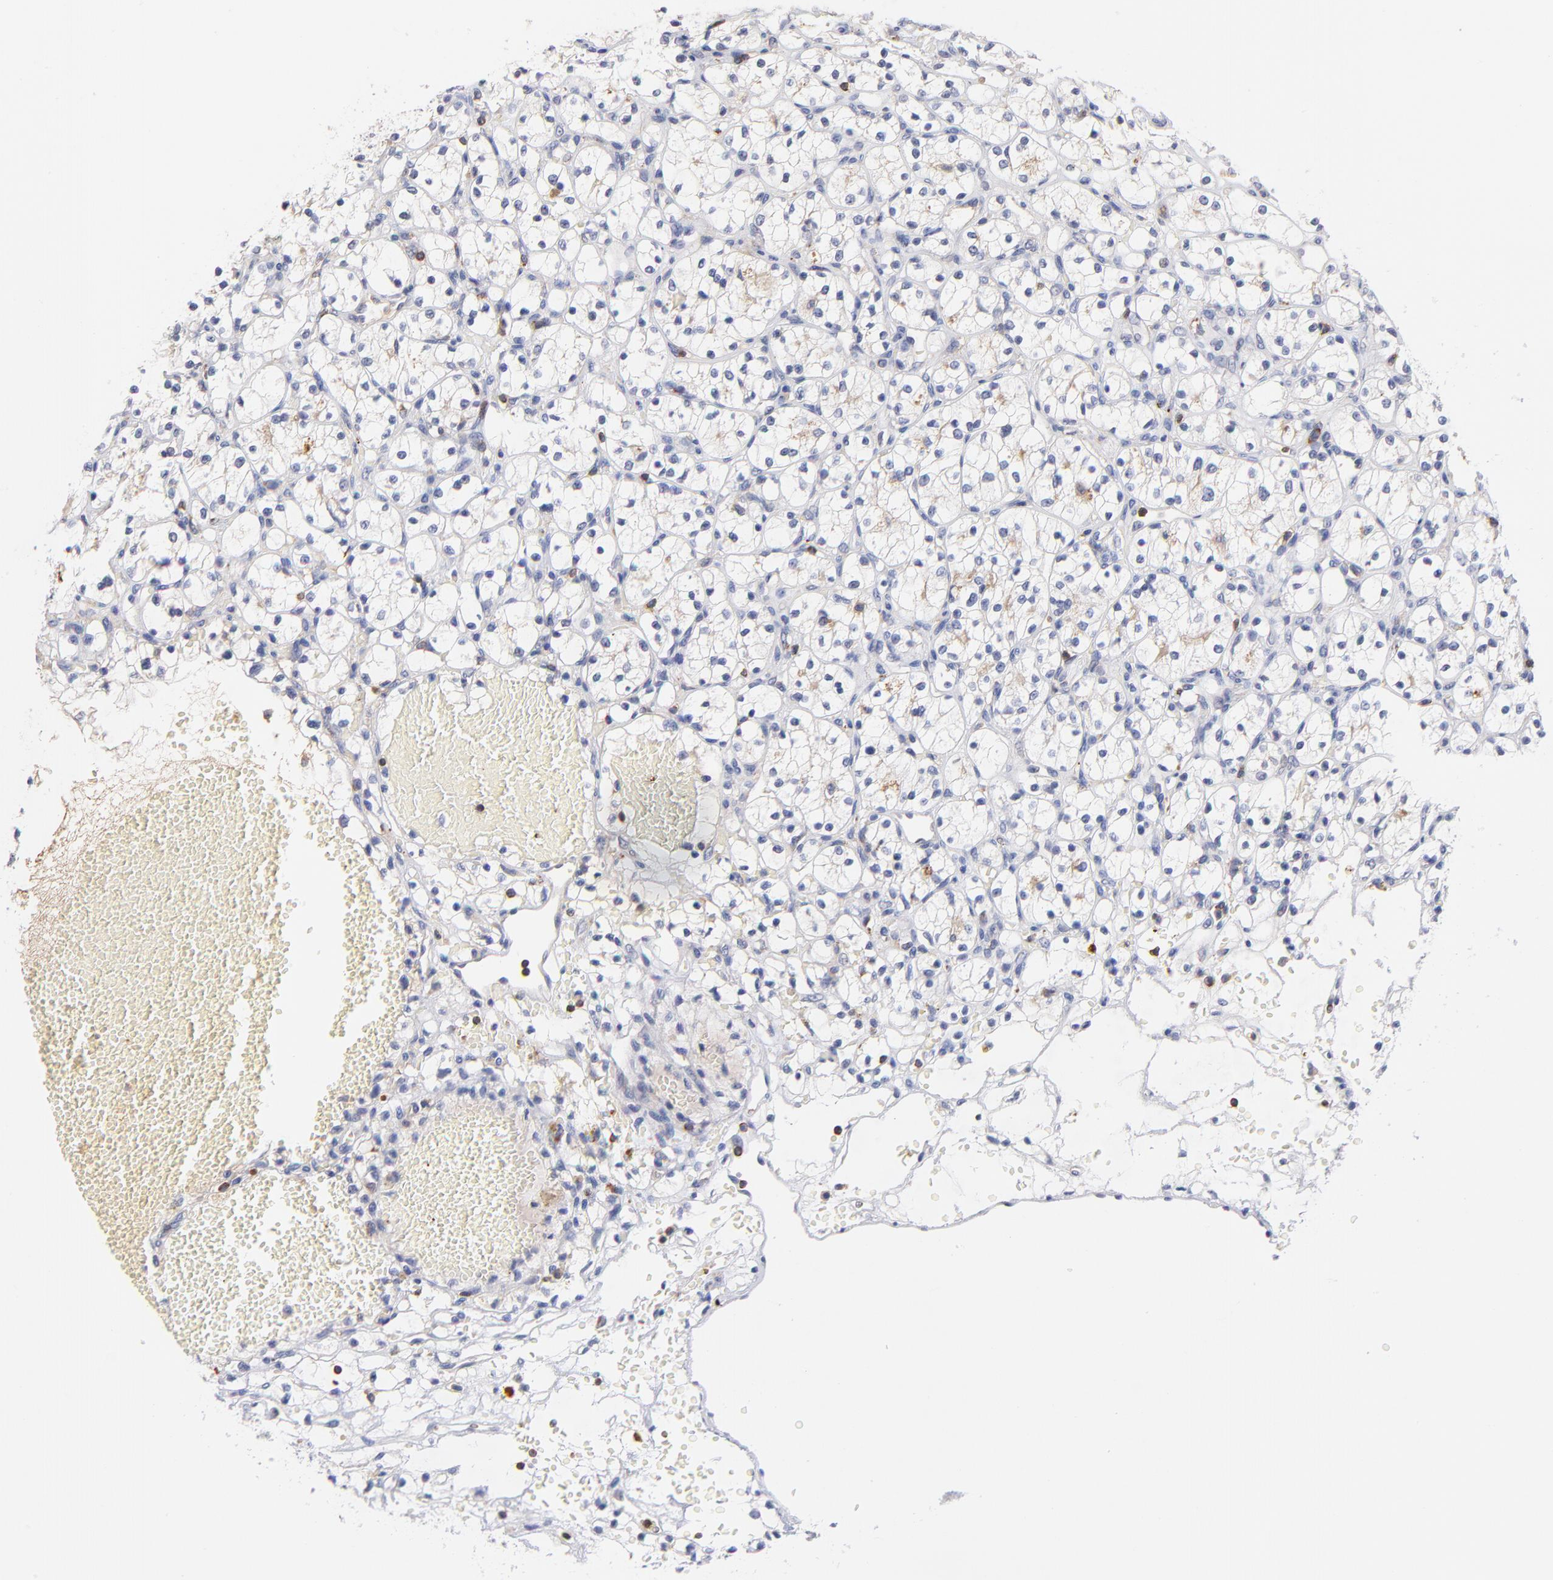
{"staining": {"intensity": "negative", "quantity": "none", "location": "none"}, "tissue": "renal cancer", "cell_type": "Tumor cells", "image_type": "cancer", "snomed": [{"axis": "morphology", "description": "Adenocarcinoma, NOS"}, {"axis": "topography", "description": "Kidney"}], "caption": "An image of renal cancer (adenocarcinoma) stained for a protein shows no brown staining in tumor cells. The staining was performed using DAB to visualize the protein expression in brown, while the nuclei were stained in blue with hematoxylin (Magnification: 20x).", "gene": "KREMEN2", "patient": {"sex": "female", "age": 60}}